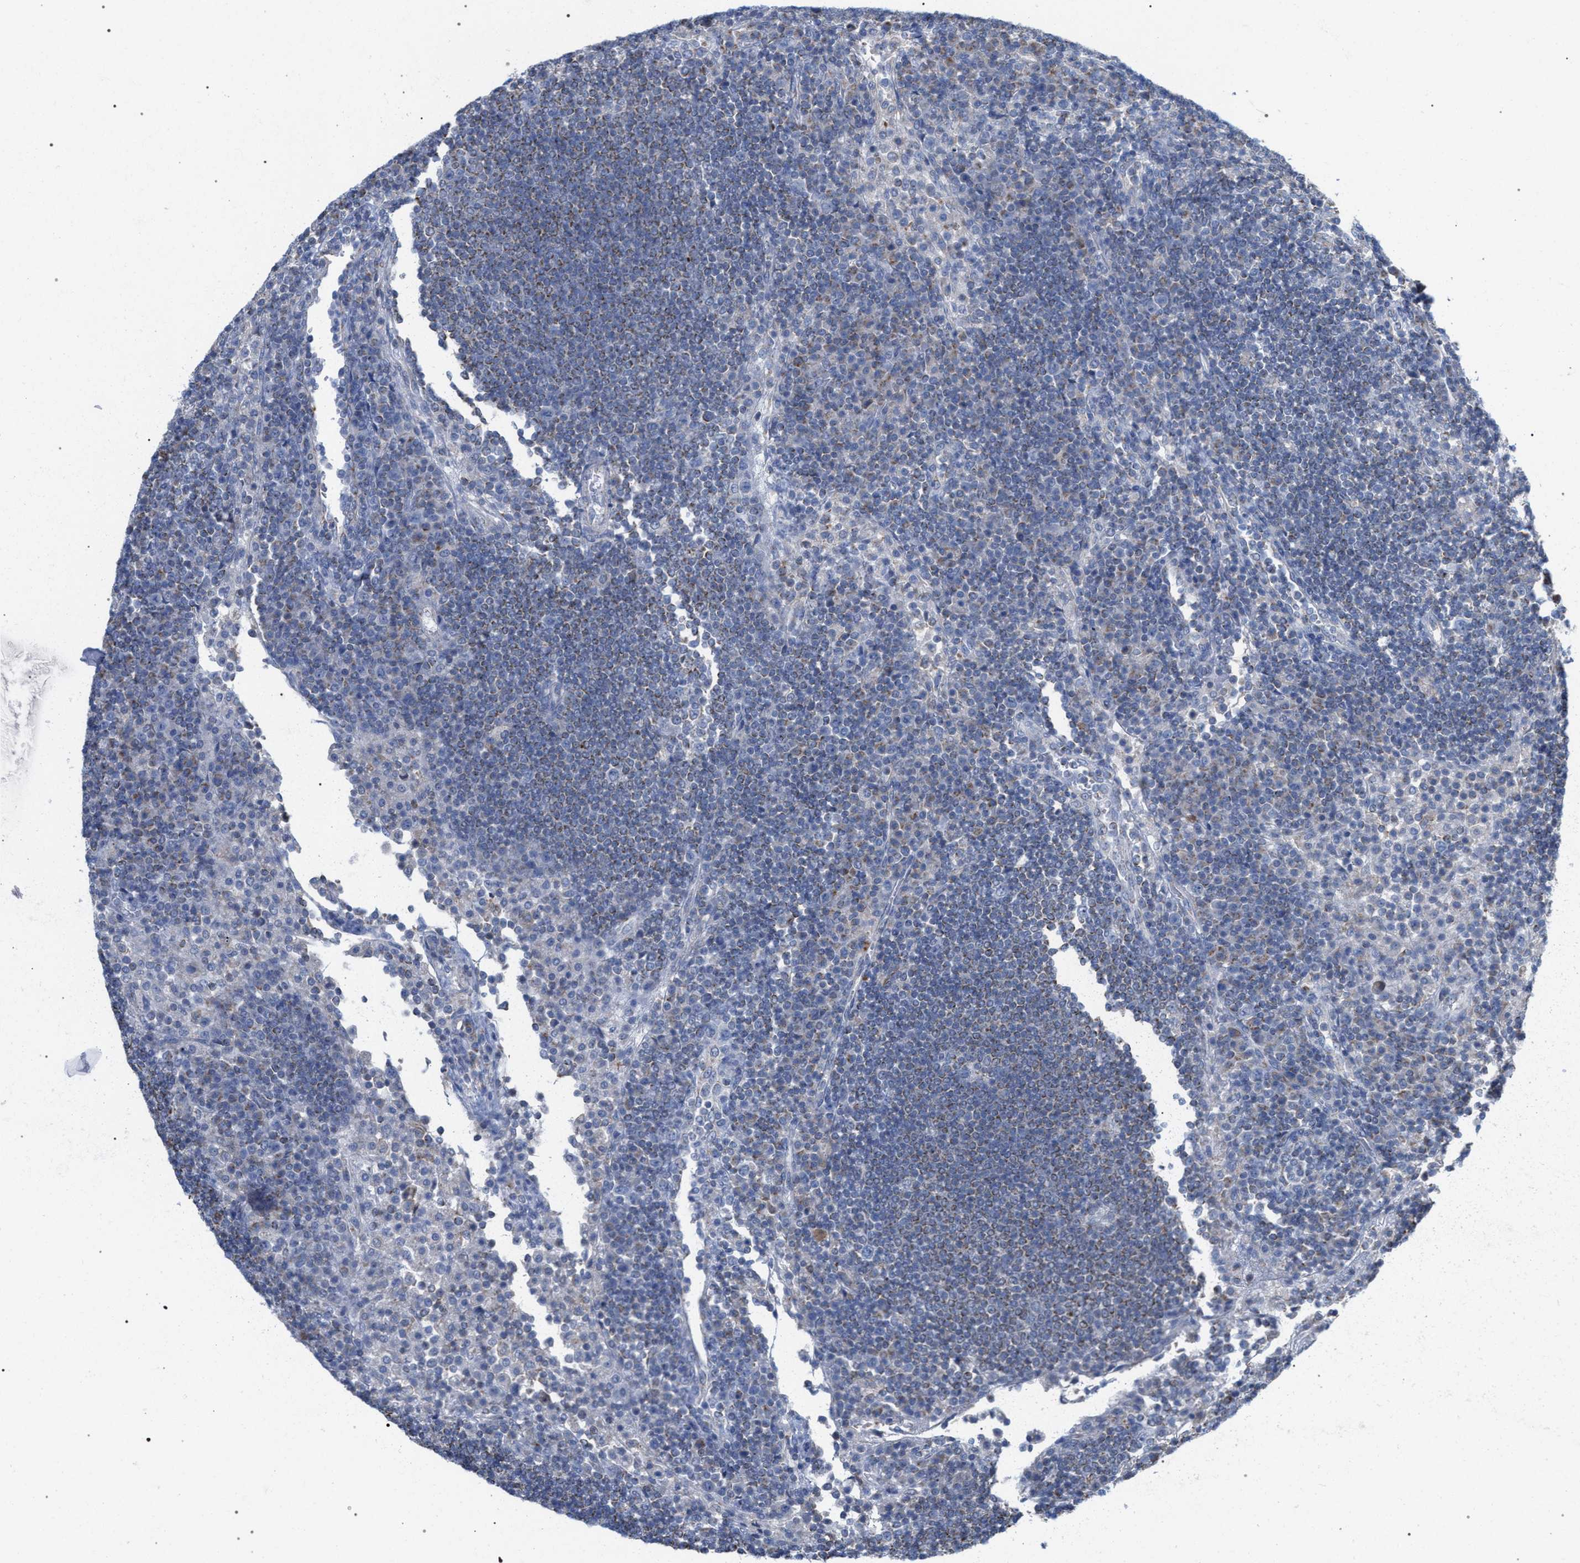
{"staining": {"intensity": "negative", "quantity": "none", "location": "none"}, "tissue": "lymph node", "cell_type": "Germinal center cells", "image_type": "normal", "snomed": [{"axis": "morphology", "description": "Normal tissue, NOS"}, {"axis": "topography", "description": "Lymph node"}], "caption": "The micrograph demonstrates no significant expression in germinal center cells of lymph node. (Immunohistochemistry, brightfield microscopy, high magnification).", "gene": "ECI2", "patient": {"sex": "female", "age": 53}}